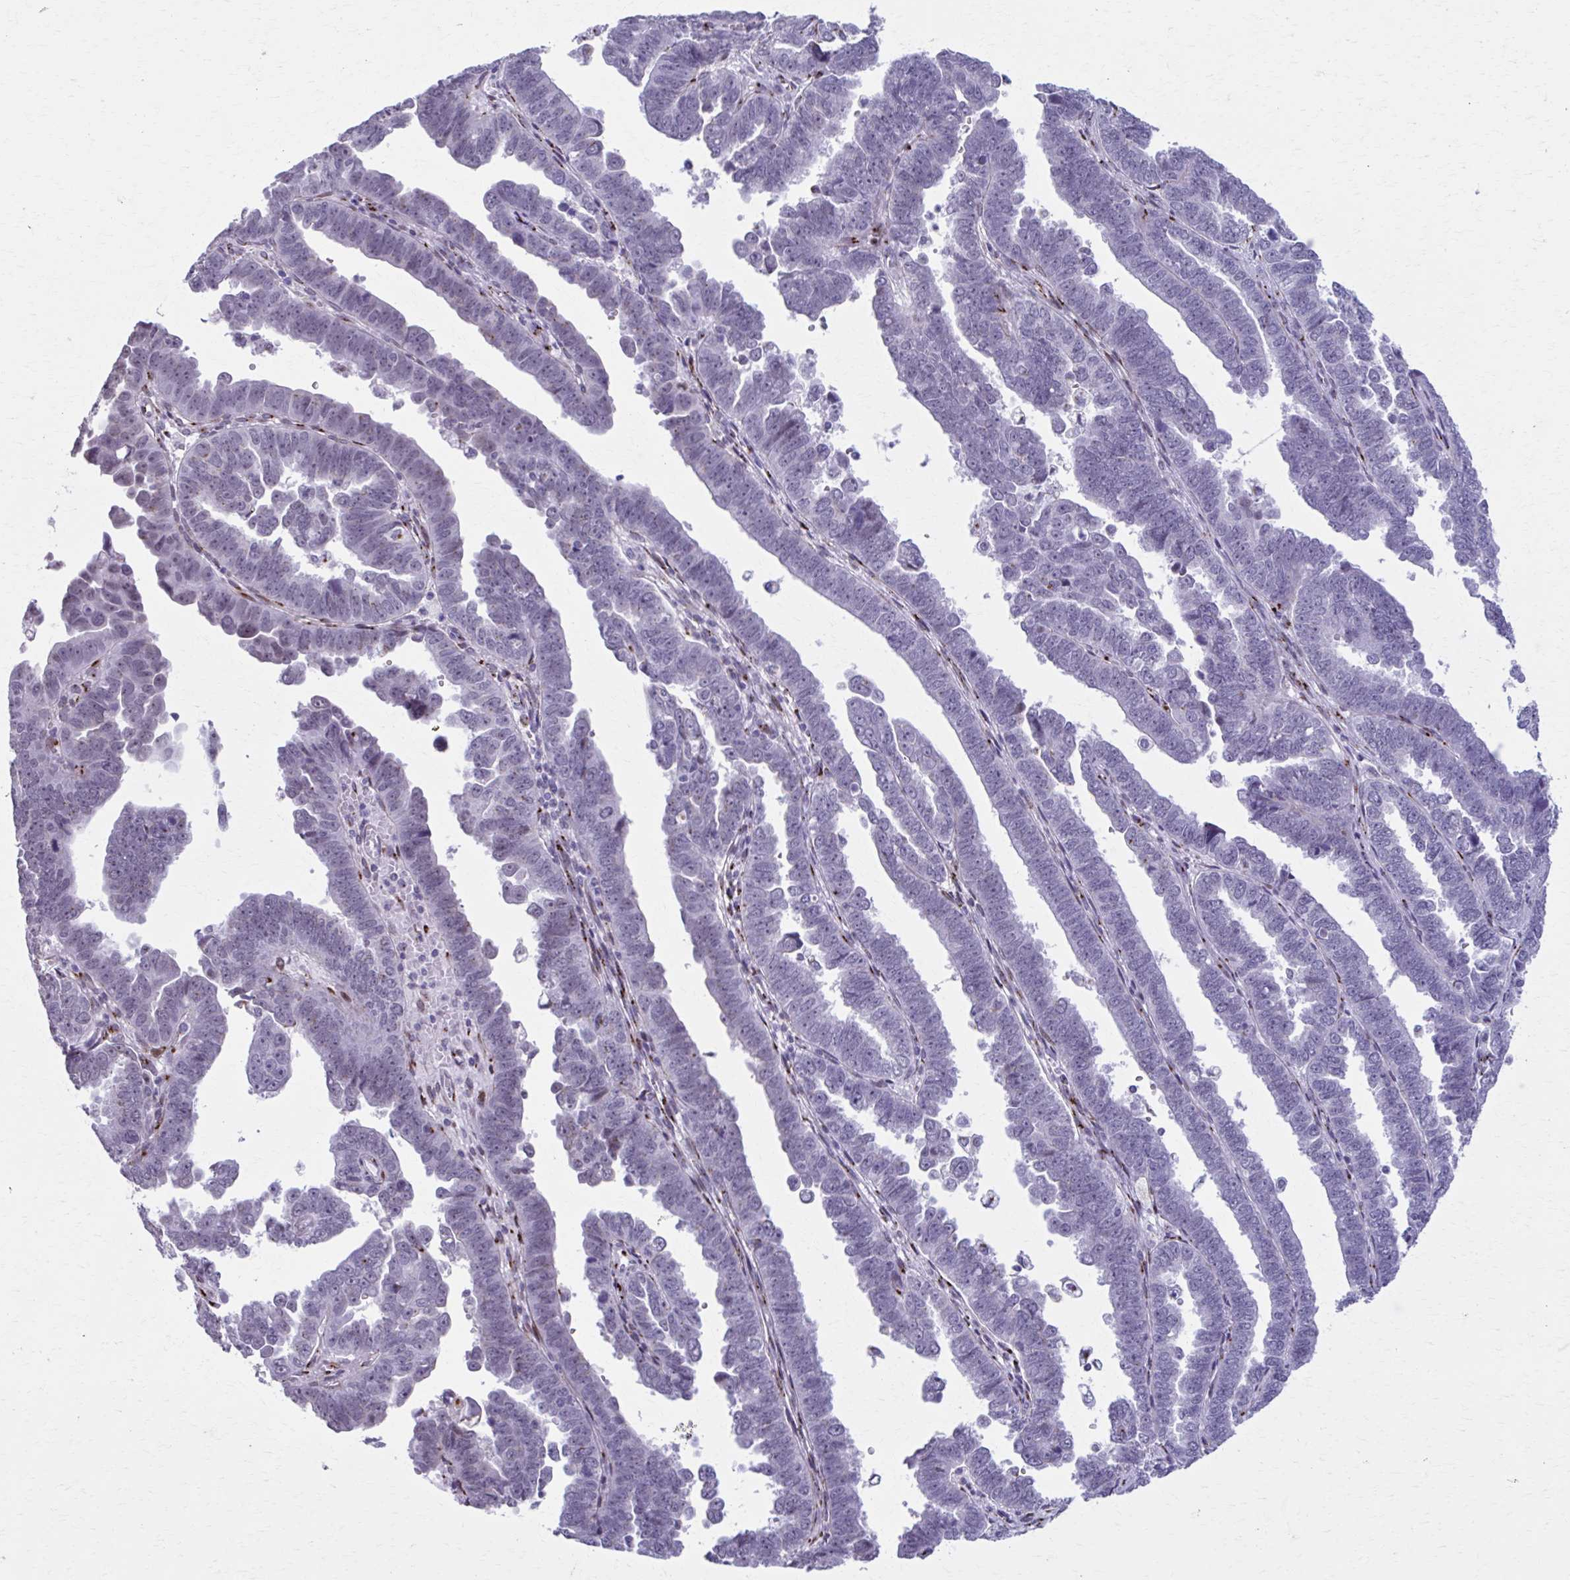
{"staining": {"intensity": "negative", "quantity": "none", "location": "none"}, "tissue": "endometrial cancer", "cell_type": "Tumor cells", "image_type": "cancer", "snomed": [{"axis": "morphology", "description": "Adenocarcinoma, NOS"}, {"axis": "topography", "description": "Endometrium"}], "caption": "An immunohistochemistry (IHC) image of endometrial cancer is shown. There is no staining in tumor cells of endometrial cancer.", "gene": "ZNF682", "patient": {"sex": "female", "age": 75}}